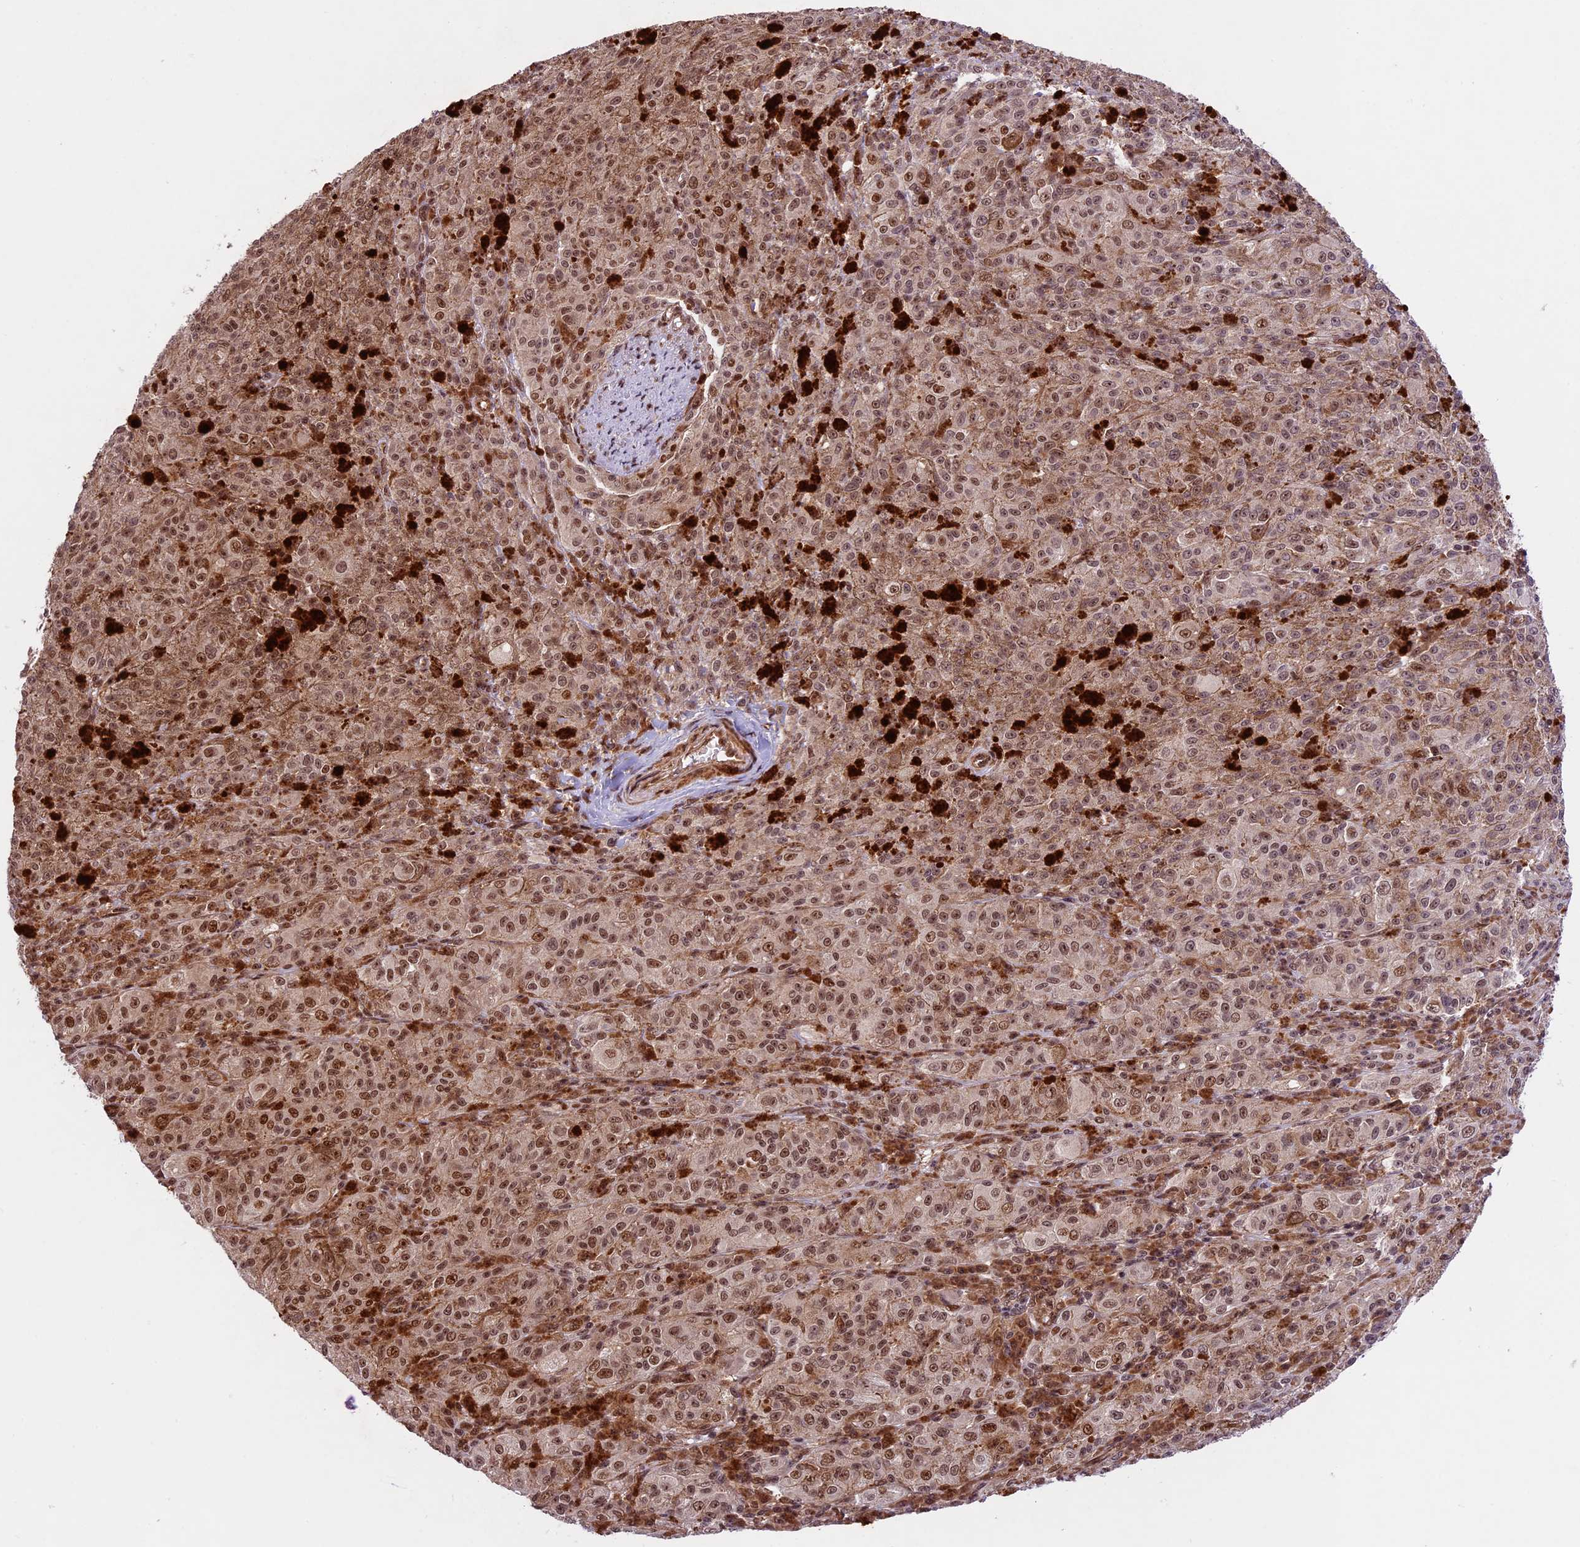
{"staining": {"intensity": "strong", "quantity": ">75%", "location": "nuclear"}, "tissue": "melanoma", "cell_type": "Tumor cells", "image_type": "cancer", "snomed": [{"axis": "morphology", "description": "Malignant melanoma, NOS"}, {"axis": "topography", "description": "Skin"}], "caption": "Human melanoma stained with a brown dye shows strong nuclear positive expression in about >75% of tumor cells.", "gene": "DHX38", "patient": {"sex": "female", "age": 52}}